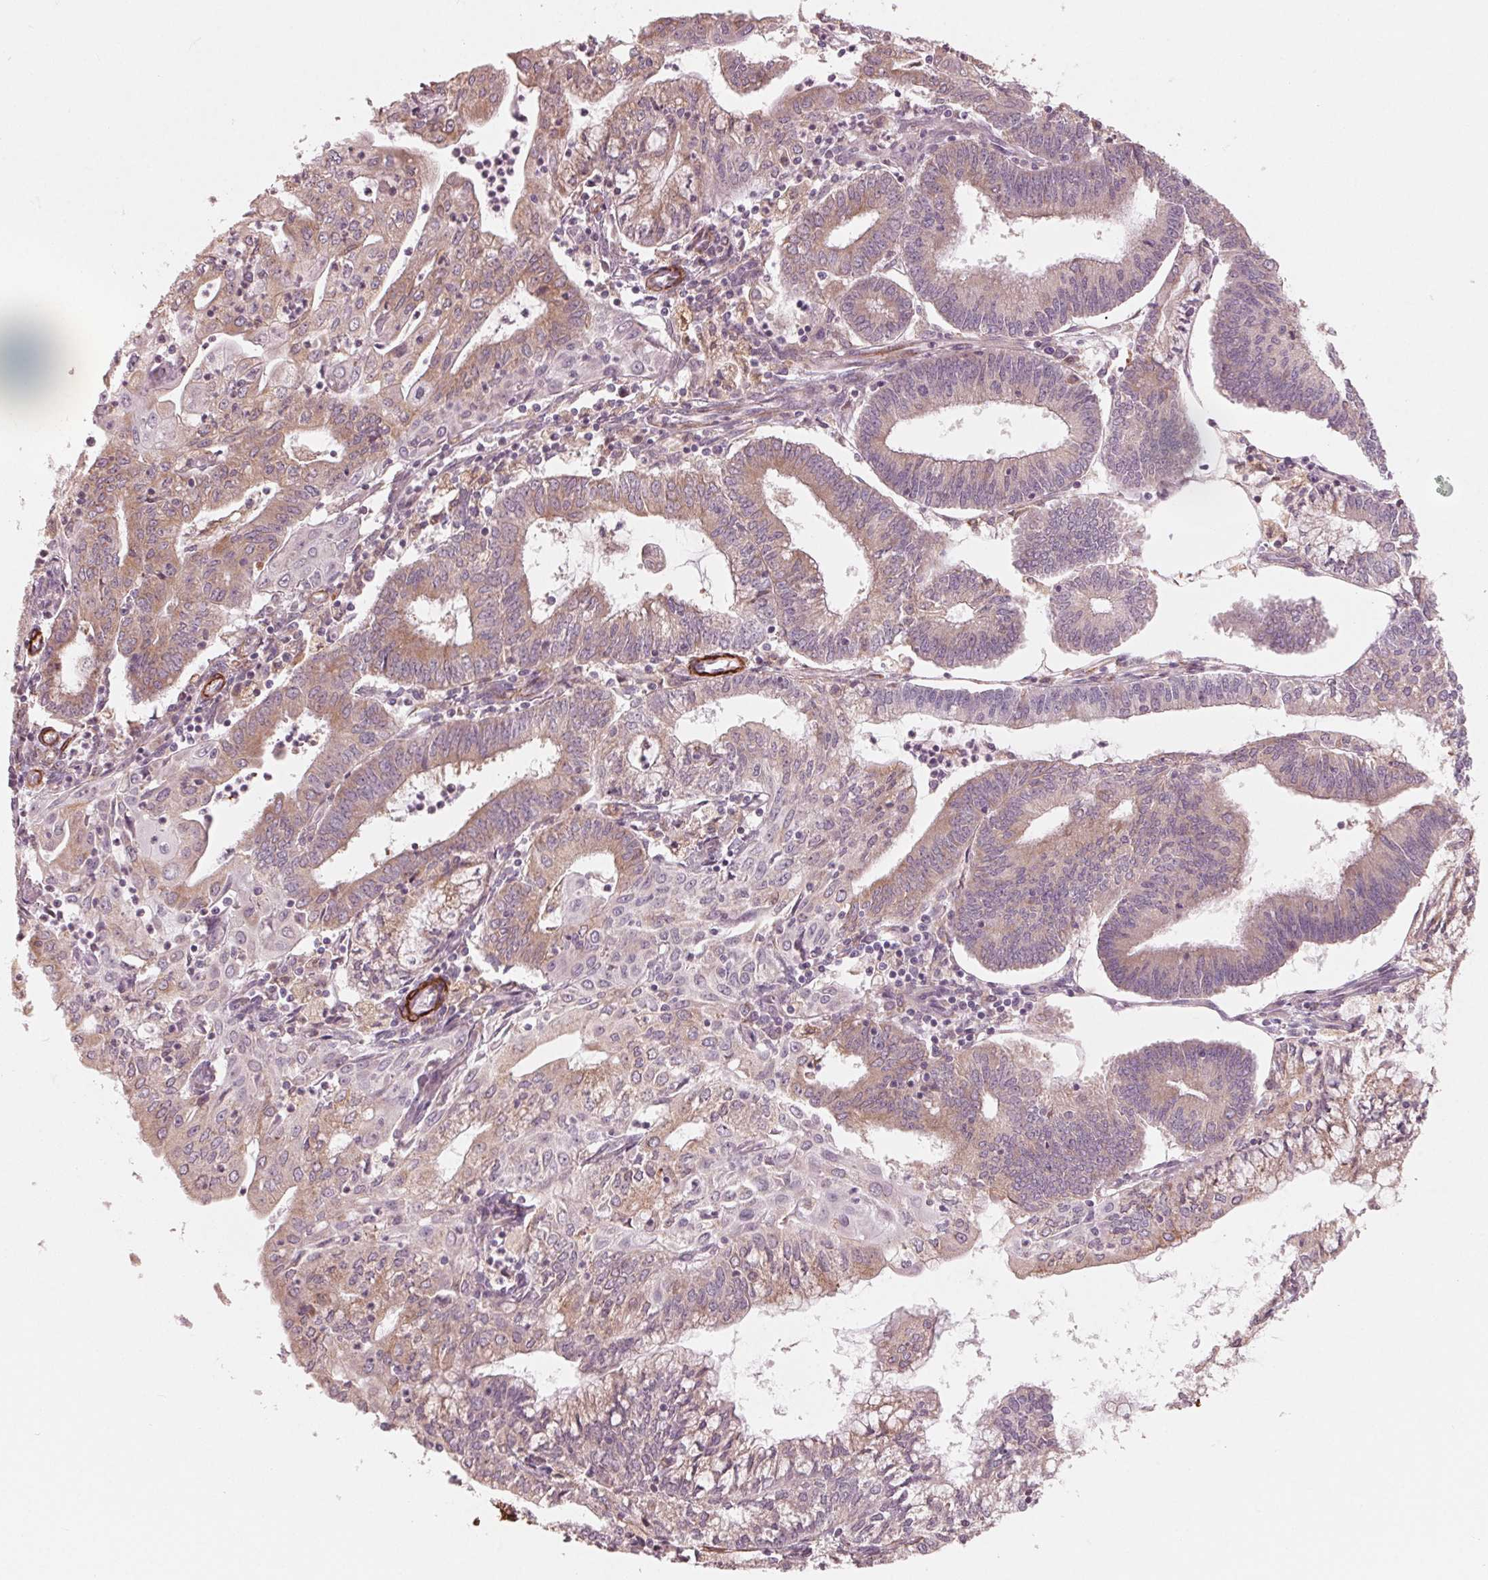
{"staining": {"intensity": "moderate", "quantity": "25%-75%", "location": "cytoplasmic/membranous"}, "tissue": "endometrial cancer", "cell_type": "Tumor cells", "image_type": "cancer", "snomed": [{"axis": "morphology", "description": "Adenocarcinoma, NOS"}, {"axis": "topography", "description": "Endometrium"}], "caption": "Endometrial cancer (adenocarcinoma) stained with a protein marker exhibits moderate staining in tumor cells.", "gene": "MIER3", "patient": {"sex": "female", "age": 61}}